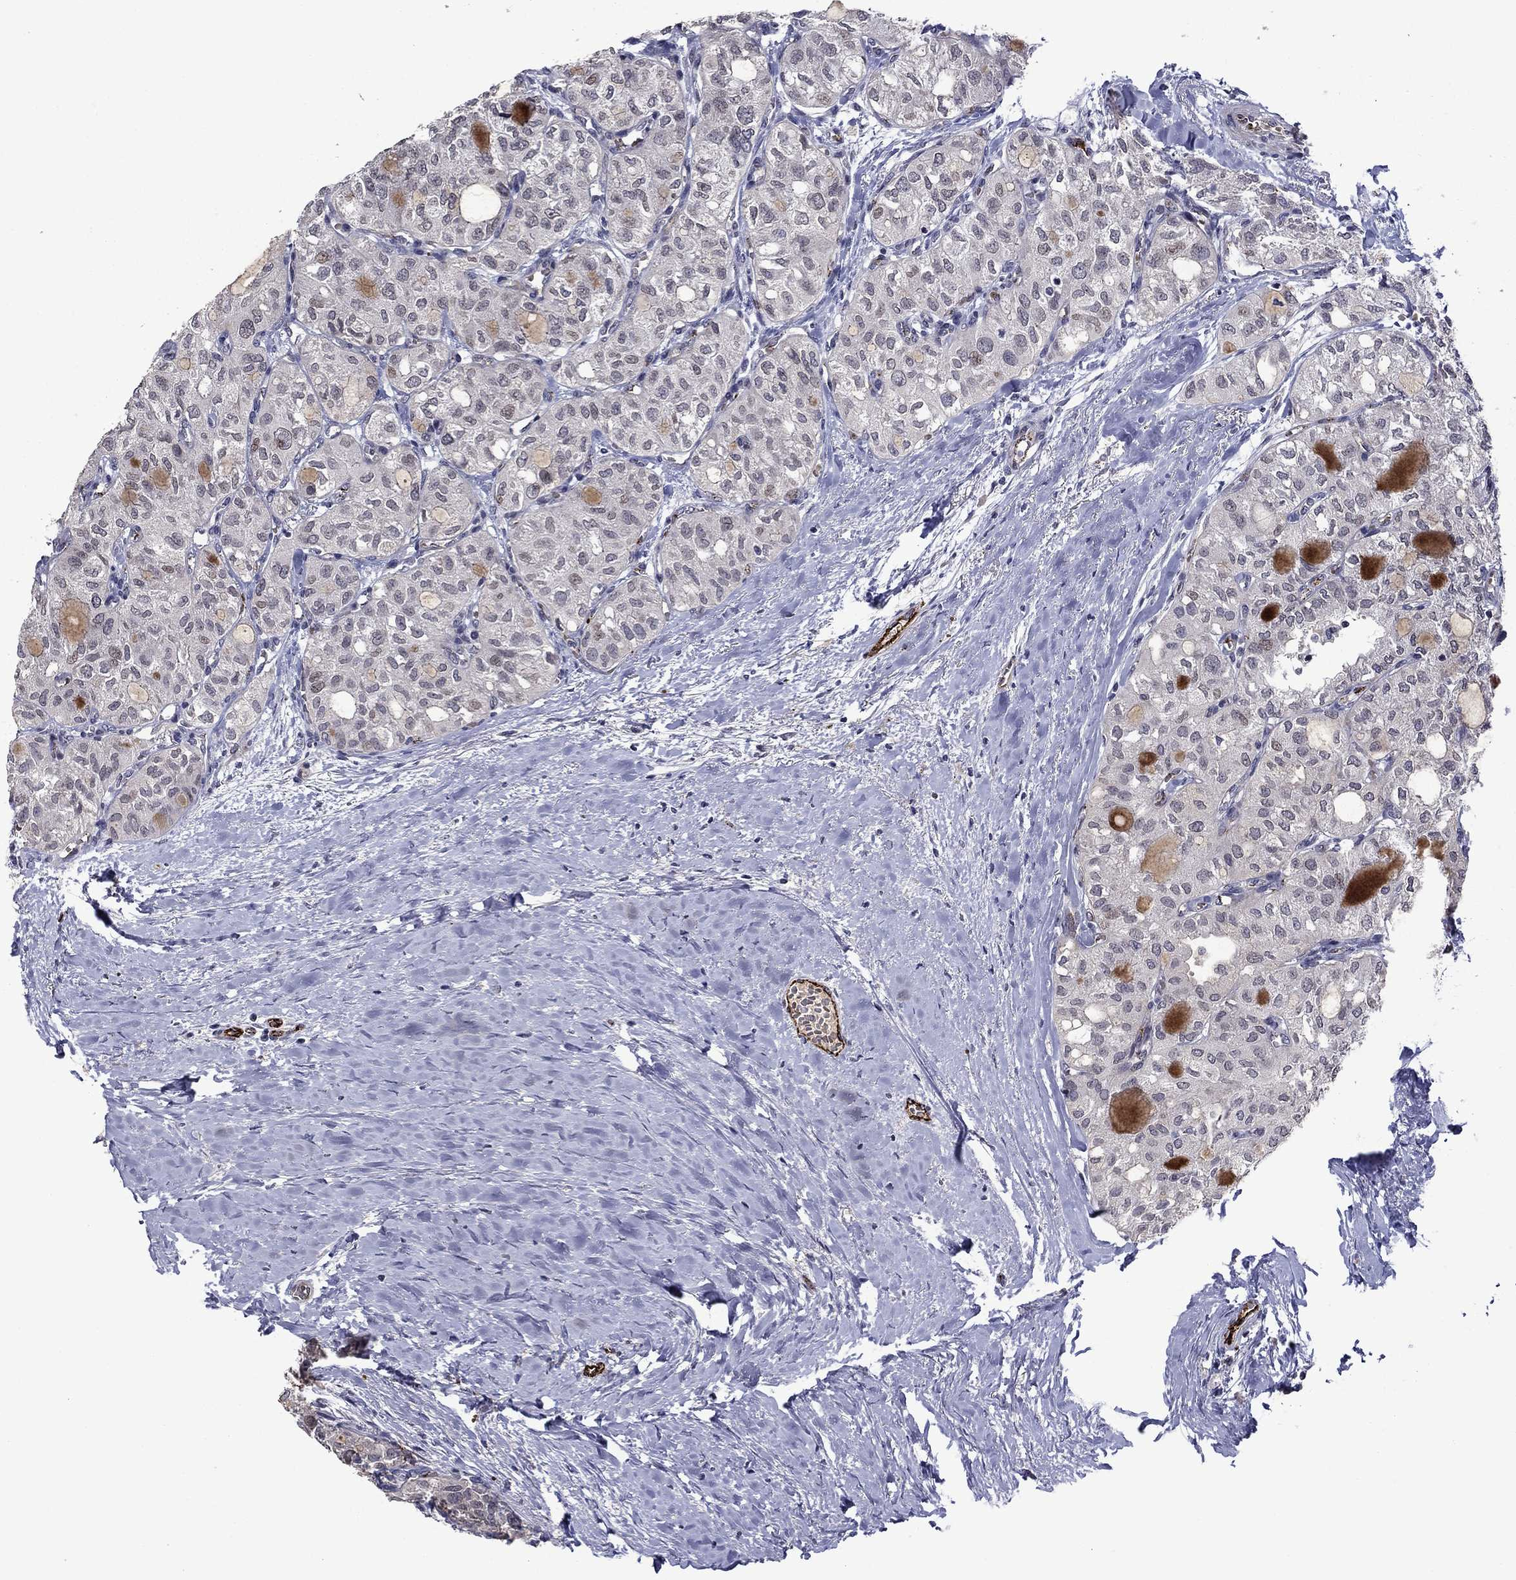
{"staining": {"intensity": "negative", "quantity": "none", "location": "none"}, "tissue": "thyroid cancer", "cell_type": "Tumor cells", "image_type": "cancer", "snomed": [{"axis": "morphology", "description": "Follicular adenoma carcinoma, NOS"}, {"axis": "topography", "description": "Thyroid gland"}], "caption": "DAB (3,3'-diaminobenzidine) immunohistochemical staining of human thyroid follicular adenoma carcinoma exhibits no significant positivity in tumor cells.", "gene": "SLITRK1", "patient": {"sex": "male", "age": 75}}